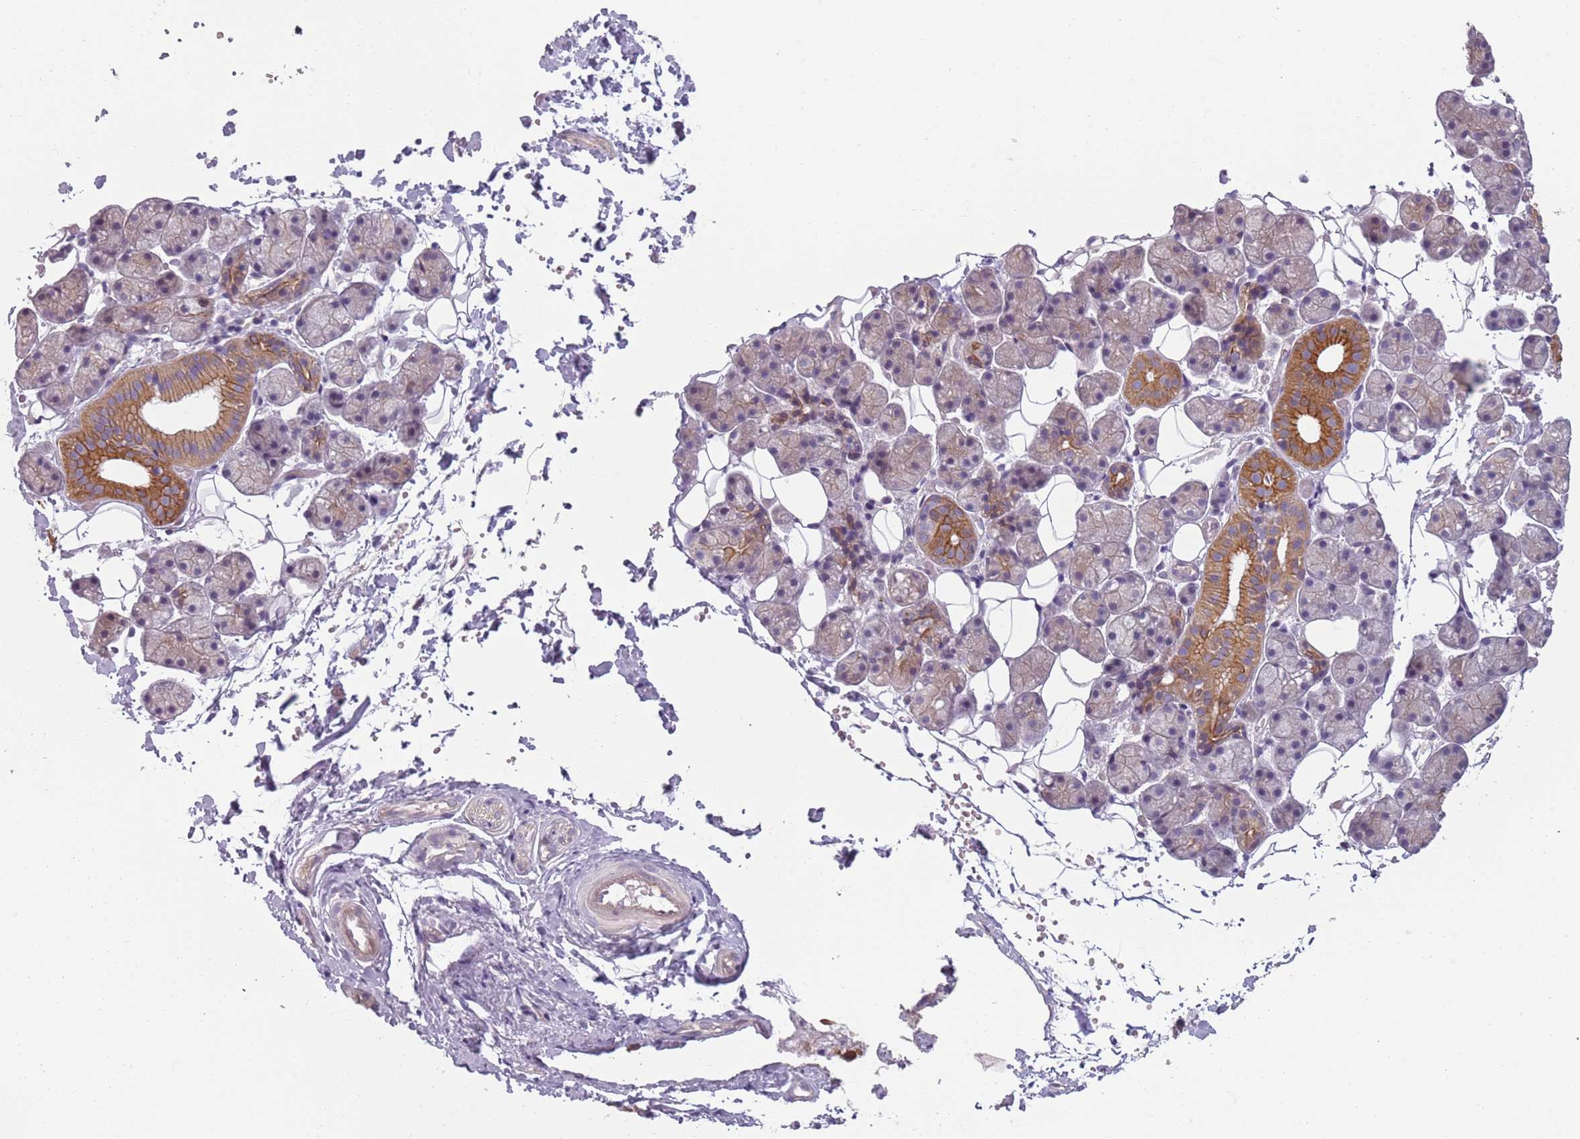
{"staining": {"intensity": "moderate", "quantity": "<25%", "location": "cytoplasmic/membranous"}, "tissue": "salivary gland", "cell_type": "Glandular cells", "image_type": "normal", "snomed": [{"axis": "morphology", "description": "Normal tissue, NOS"}, {"axis": "topography", "description": "Salivary gland"}], "caption": "Immunohistochemistry (IHC) of normal human salivary gland displays low levels of moderate cytoplasmic/membranous positivity in about <25% of glandular cells. The protein of interest is shown in brown color, while the nuclei are stained blue.", "gene": "TLCD2", "patient": {"sex": "female", "age": 33}}